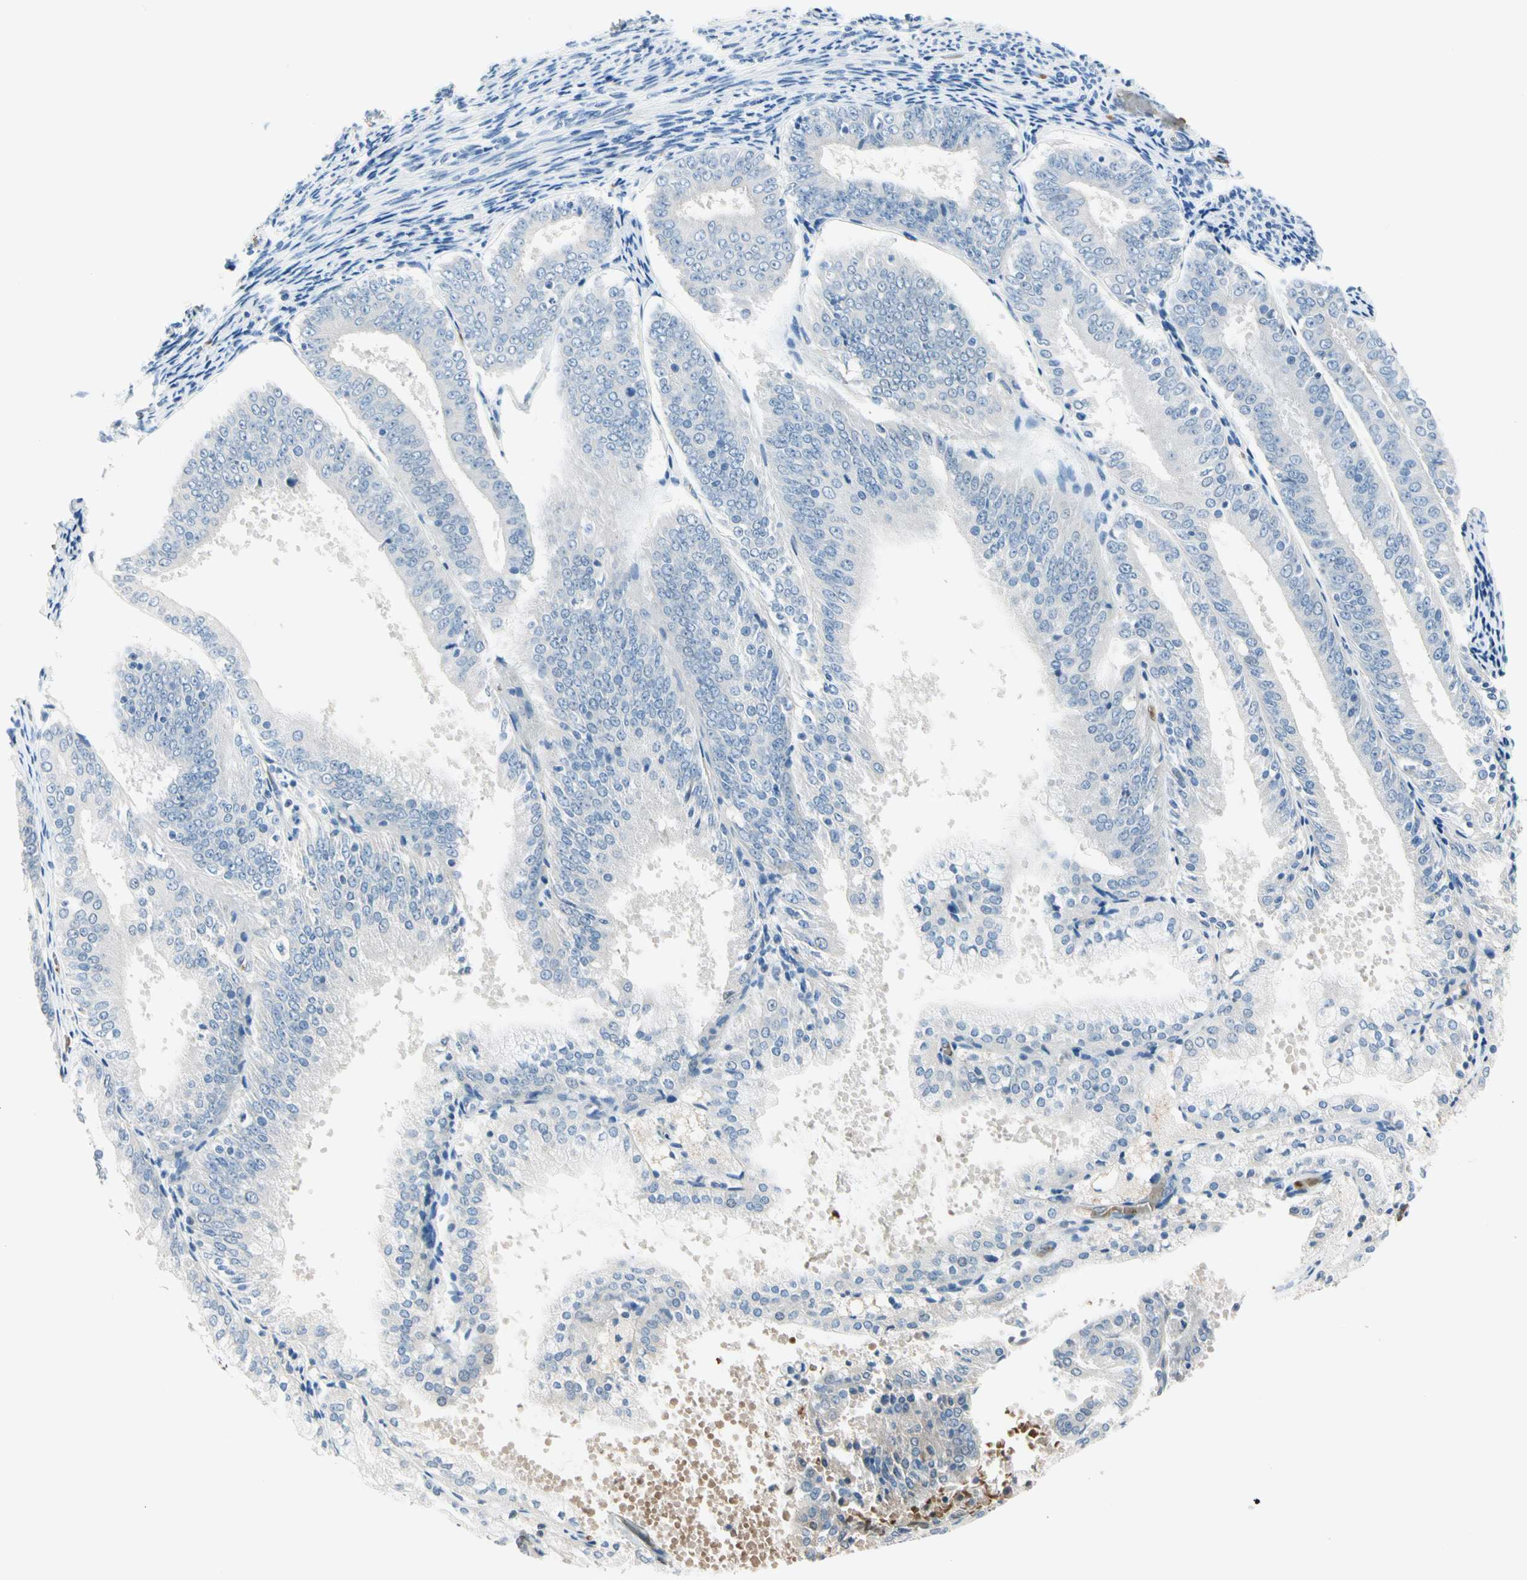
{"staining": {"intensity": "negative", "quantity": "none", "location": "none"}, "tissue": "endometrial cancer", "cell_type": "Tumor cells", "image_type": "cancer", "snomed": [{"axis": "morphology", "description": "Adenocarcinoma, NOS"}, {"axis": "topography", "description": "Endometrium"}], "caption": "Immunohistochemical staining of adenocarcinoma (endometrial) displays no significant positivity in tumor cells.", "gene": "CA1", "patient": {"sex": "female", "age": 63}}